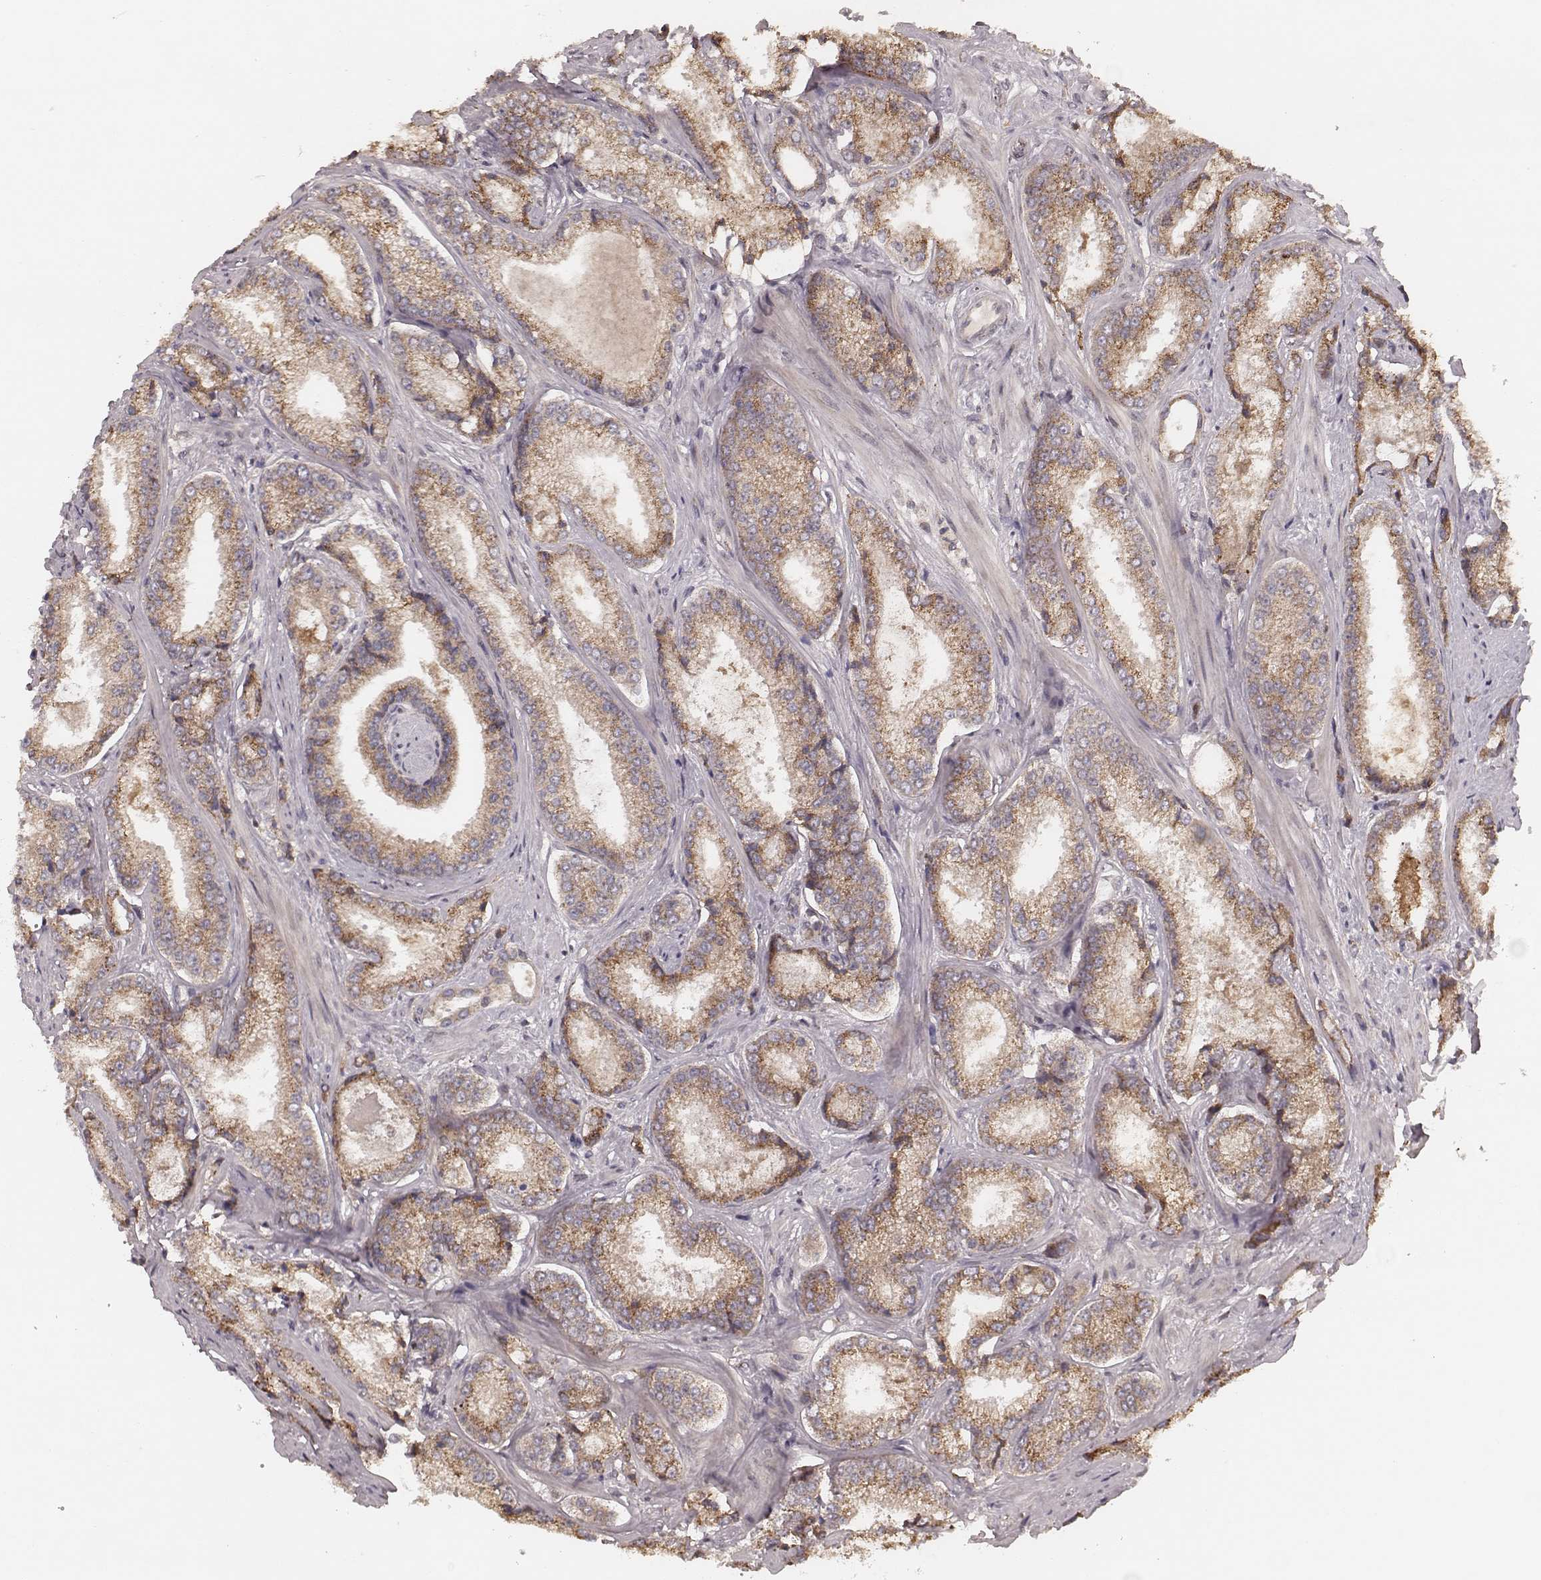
{"staining": {"intensity": "moderate", "quantity": ">75%", "location": "cytoplasmic/membranous"}, "tissue": "prostate cancer", "cell_type": "Tumor cells", "image_type": "cancer", "snomed": [{"axis": "morphology", "description": "Adenocarcinoma, Low grade"}, {"axis": "topography", "description": "Prostate"}], "caption": "IHC (DAB) staining of prostate cancer (adenocarcinoma (low-grade)) exhibits moderate cytoplasmic/membranous protein staining in approximately >75% of tumor cells.", "gene": "MYO19", "patient": {"sex": "male", "age": 56}}